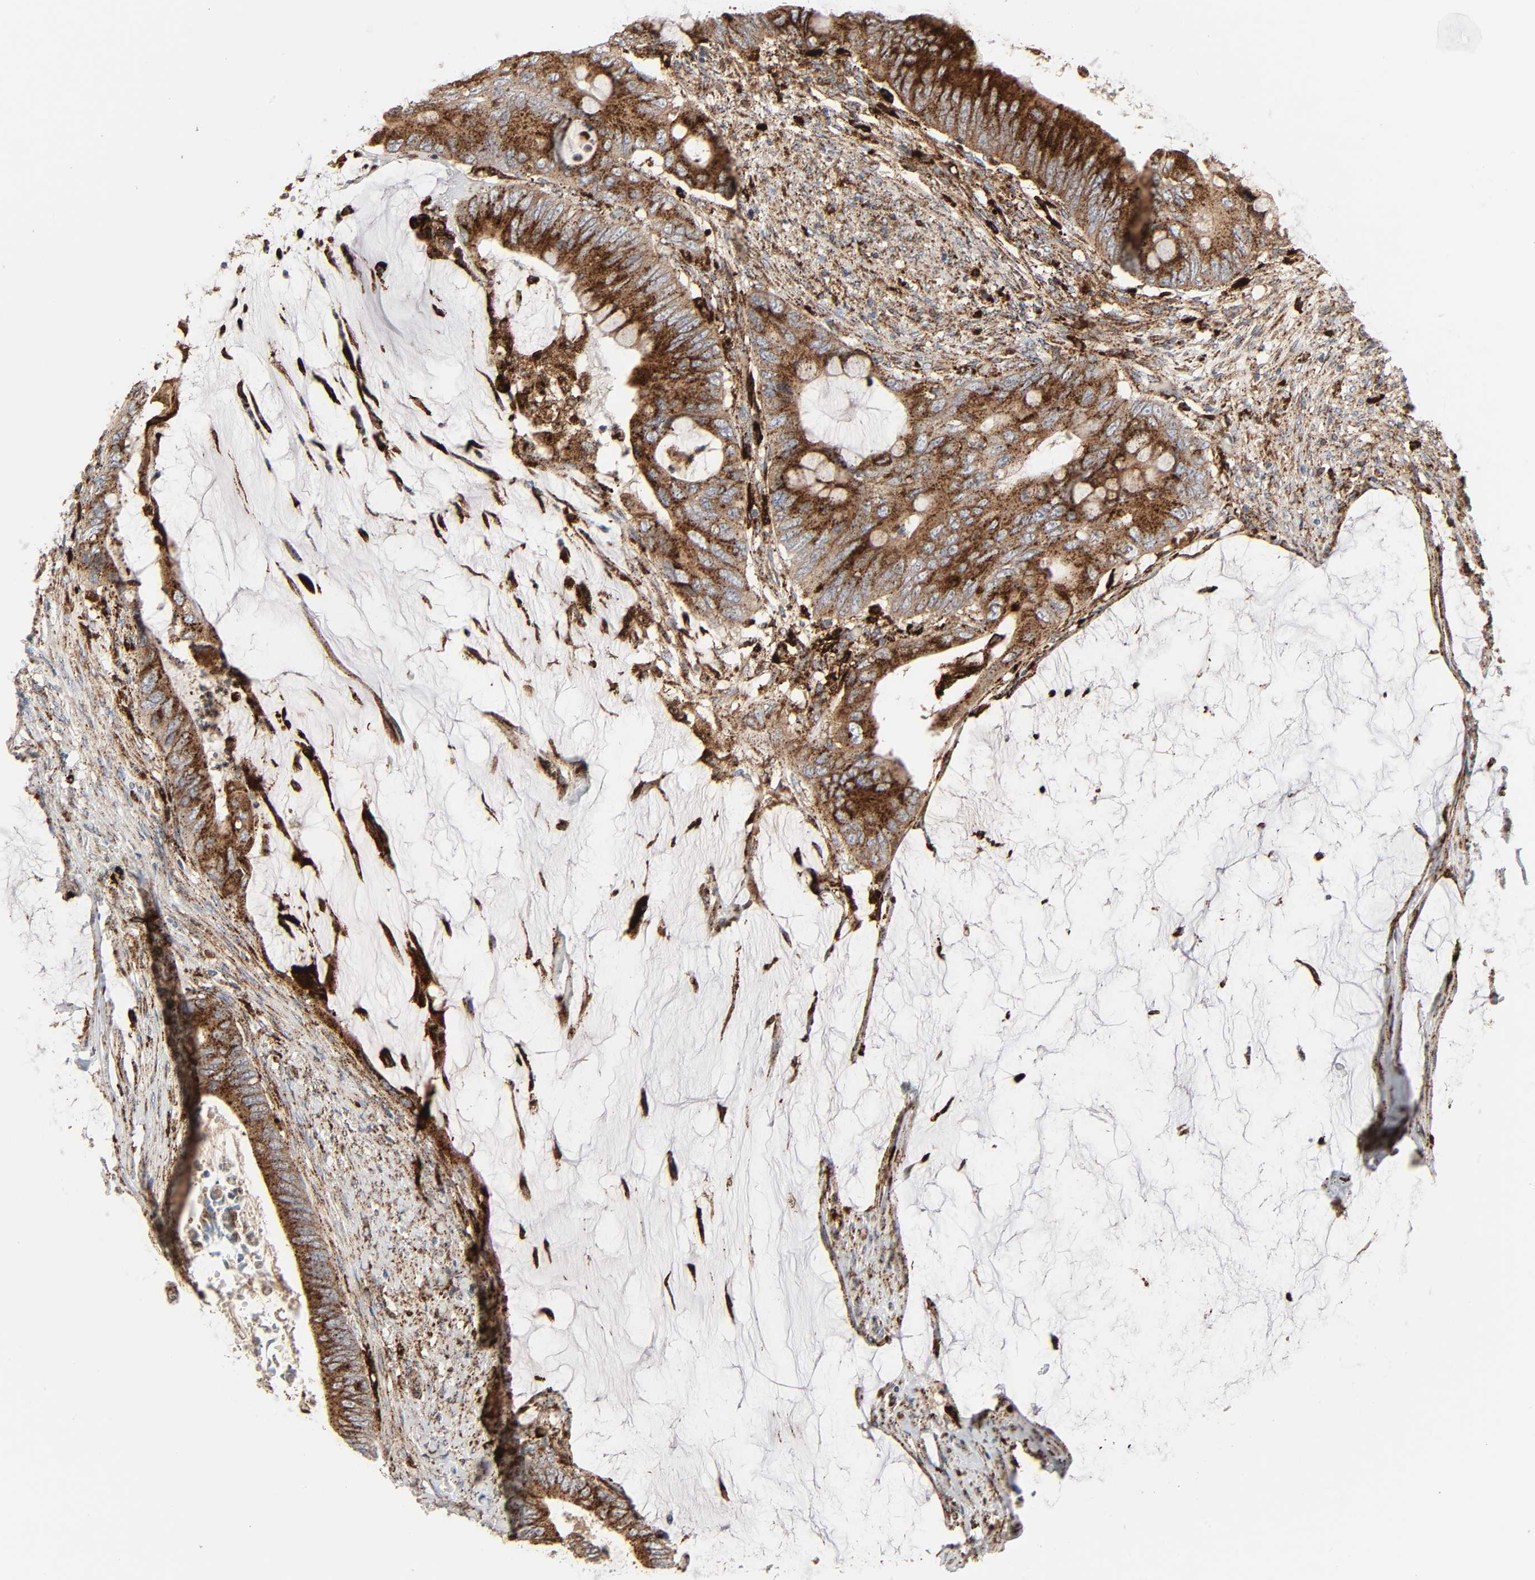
{"staining": {"intensity": "strong", "quantity": ">75%", "location": "cytoplasmic/membranous"}, "tissue": "colorectal cancer", "cell_type": "Tumor cells", "image_type": "cancer", "snomed": [{"axis": "morphology", "description": "Normal tissue, NOS"}, {"axis": "morphology", "description": "Adenocarcinoma, NOS"}, {"axis": "topography", "description": "Rectum"}, {"axis": "topography", "description": "Peripheral nerve tissue"}], "caption": "This micrograph exhibits adenocarcinoma (colorectal) stained with IHC to label a protein in brown. The cytoplasmic/membranous of tumor cells show strong positivity for the protein. Nuclei are counter-stained blue.", "gene": "PSAP", "patient": {"sex": "female", "age": 77}}